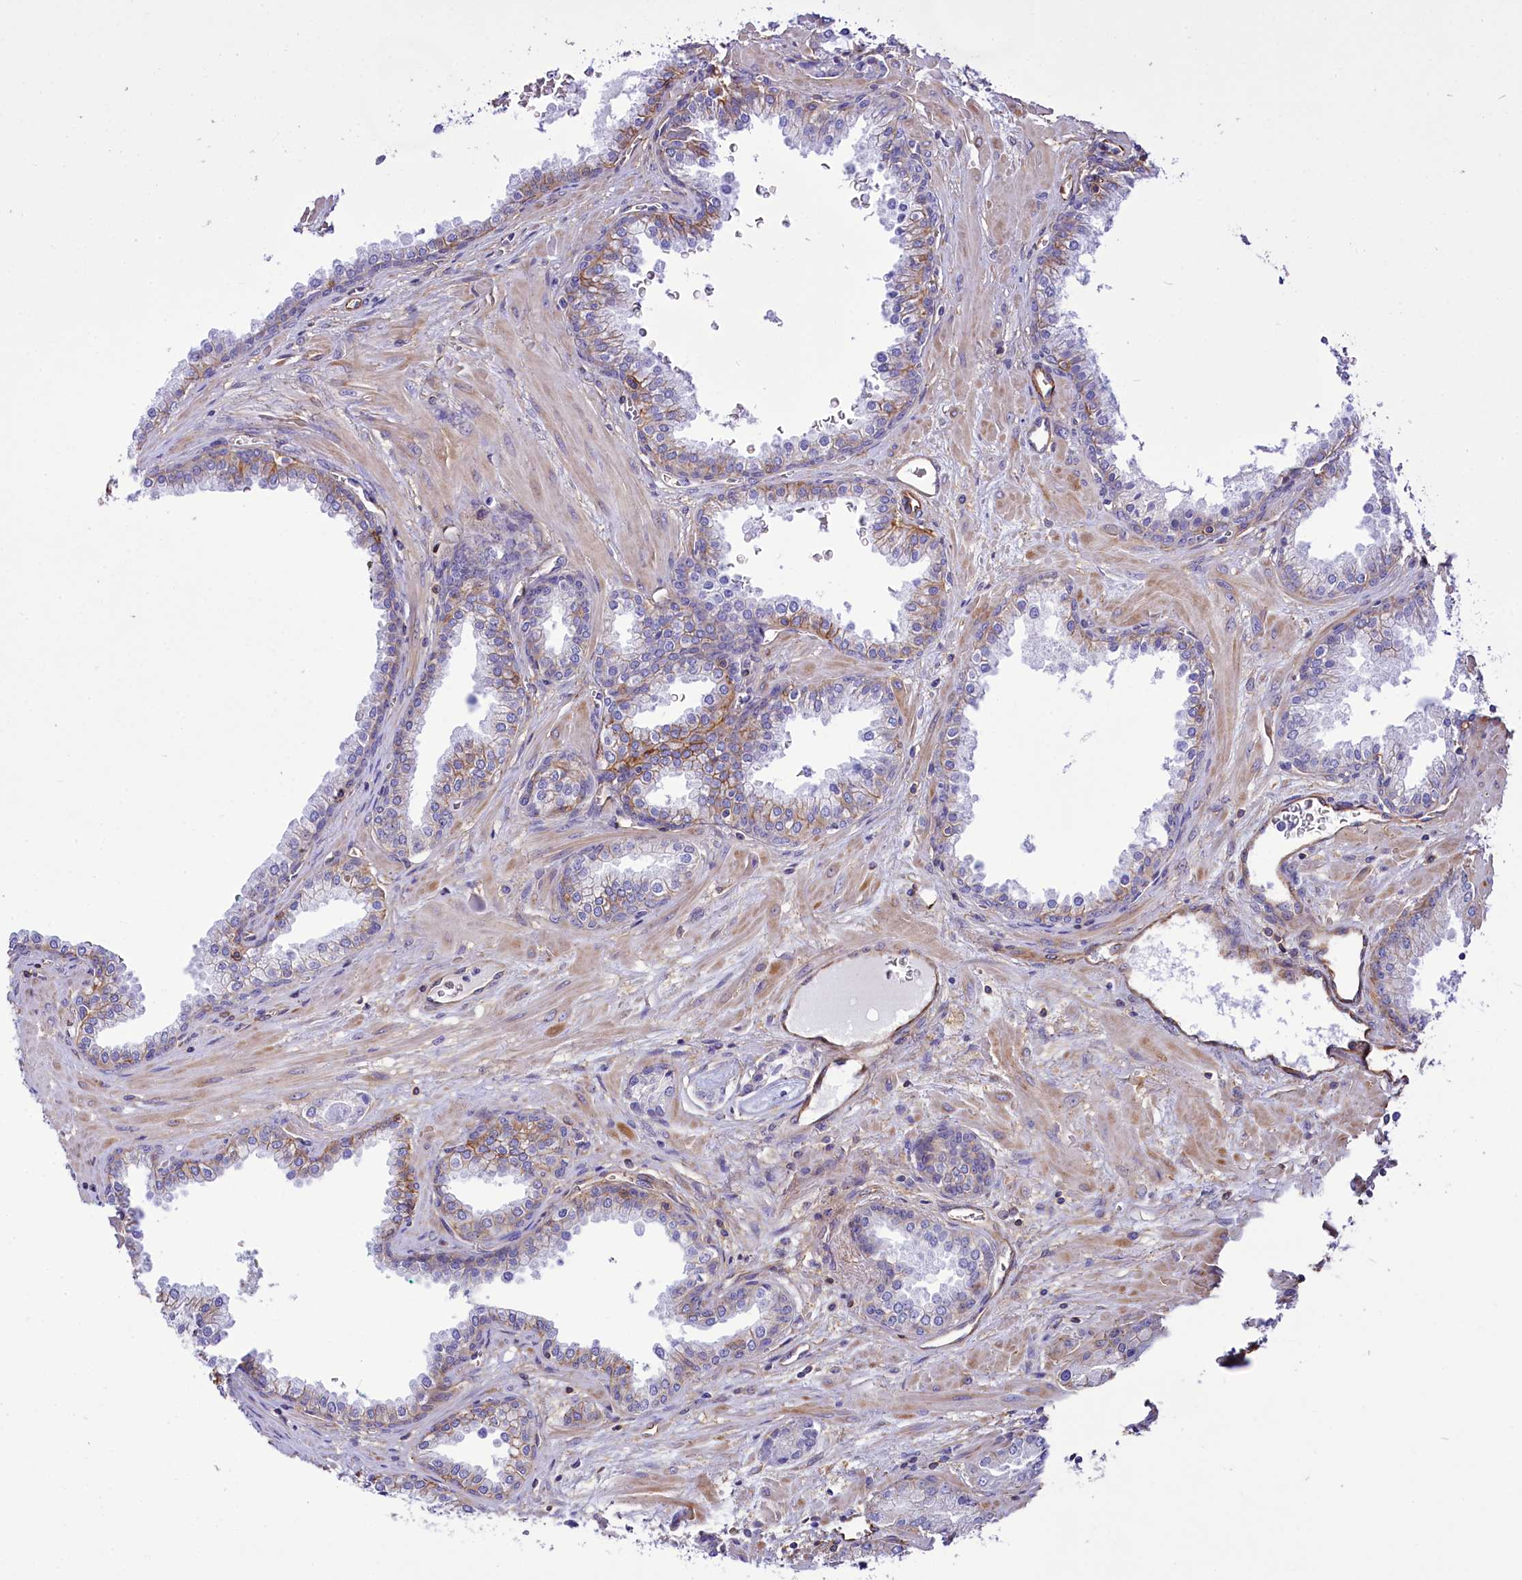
{"staining": {"intensity": "weak", "quantity": "<25%", "location": "cytoplasmic/membranous"}, "tissue": "prostate cancer", "cell_type": "Tumor cells", "image_type": "cancer", "snomed": [{"axis": "morphology", "description": "Adenocarcinoma, Low grade"}, {"axis": "topography", "description": "Prostate"}], "caption": "There is no significant positivity in tumor cells of prostate low-grade adenocarcinoma.", "gene": "CD99", "patient": {"sex": "male", "age": 67}}